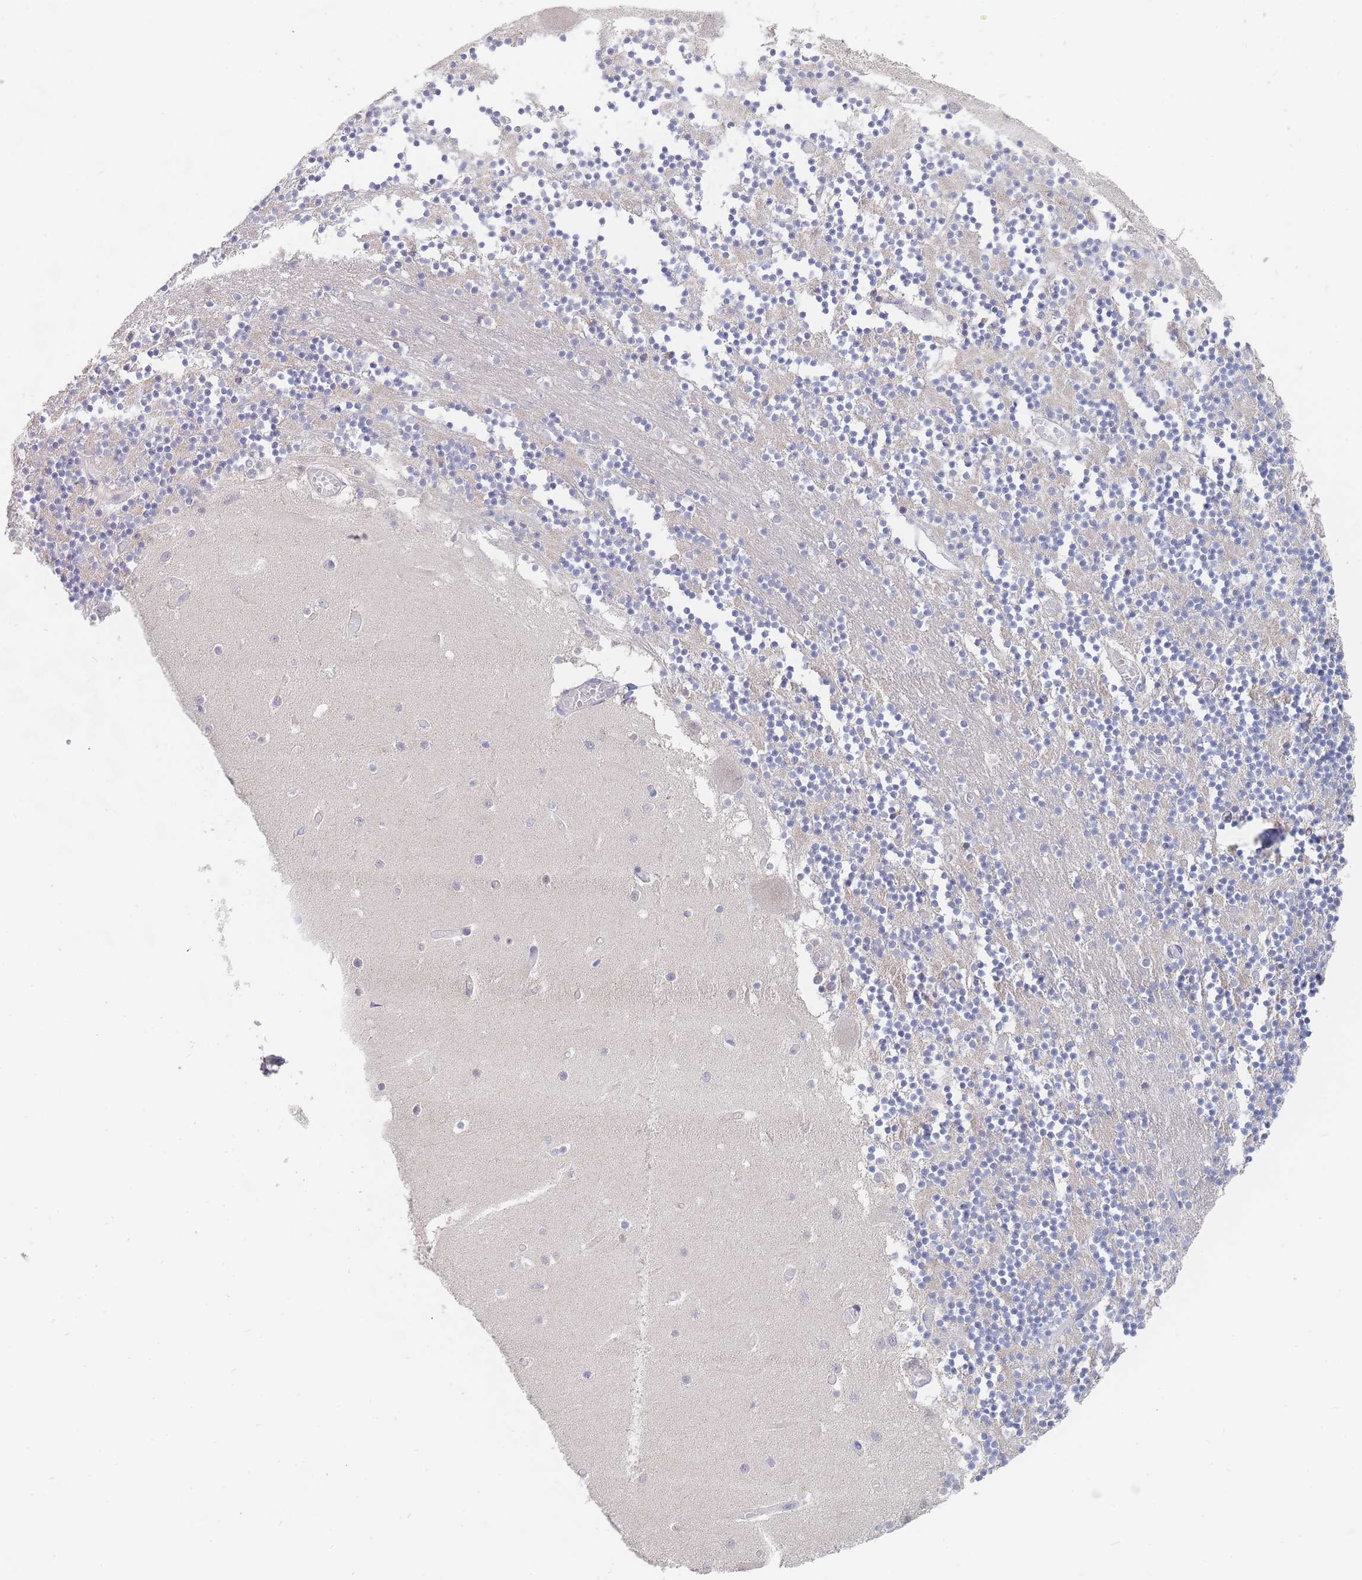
{"staining": {"intensity": "negative", "quantity": "none", "location": "none"}, "tissue": "cerebellum", "cell_type": "Cells in granular layer", "image_type": "normal", "snomed": [{"axis": "morphology", "description": "Normal tissue, NOS"}, {"axis": "topography", "description": "Cerebellum"}], "caption": "This image is of normal cerebellum stained with immunohistochemistry (IHC) to label a protein in brown with the nuclei are counter-stained blue. There is no expression in cells in granular layer.", "gene": "PPP6C", "patient": {"sex": "female", "age": 28}}